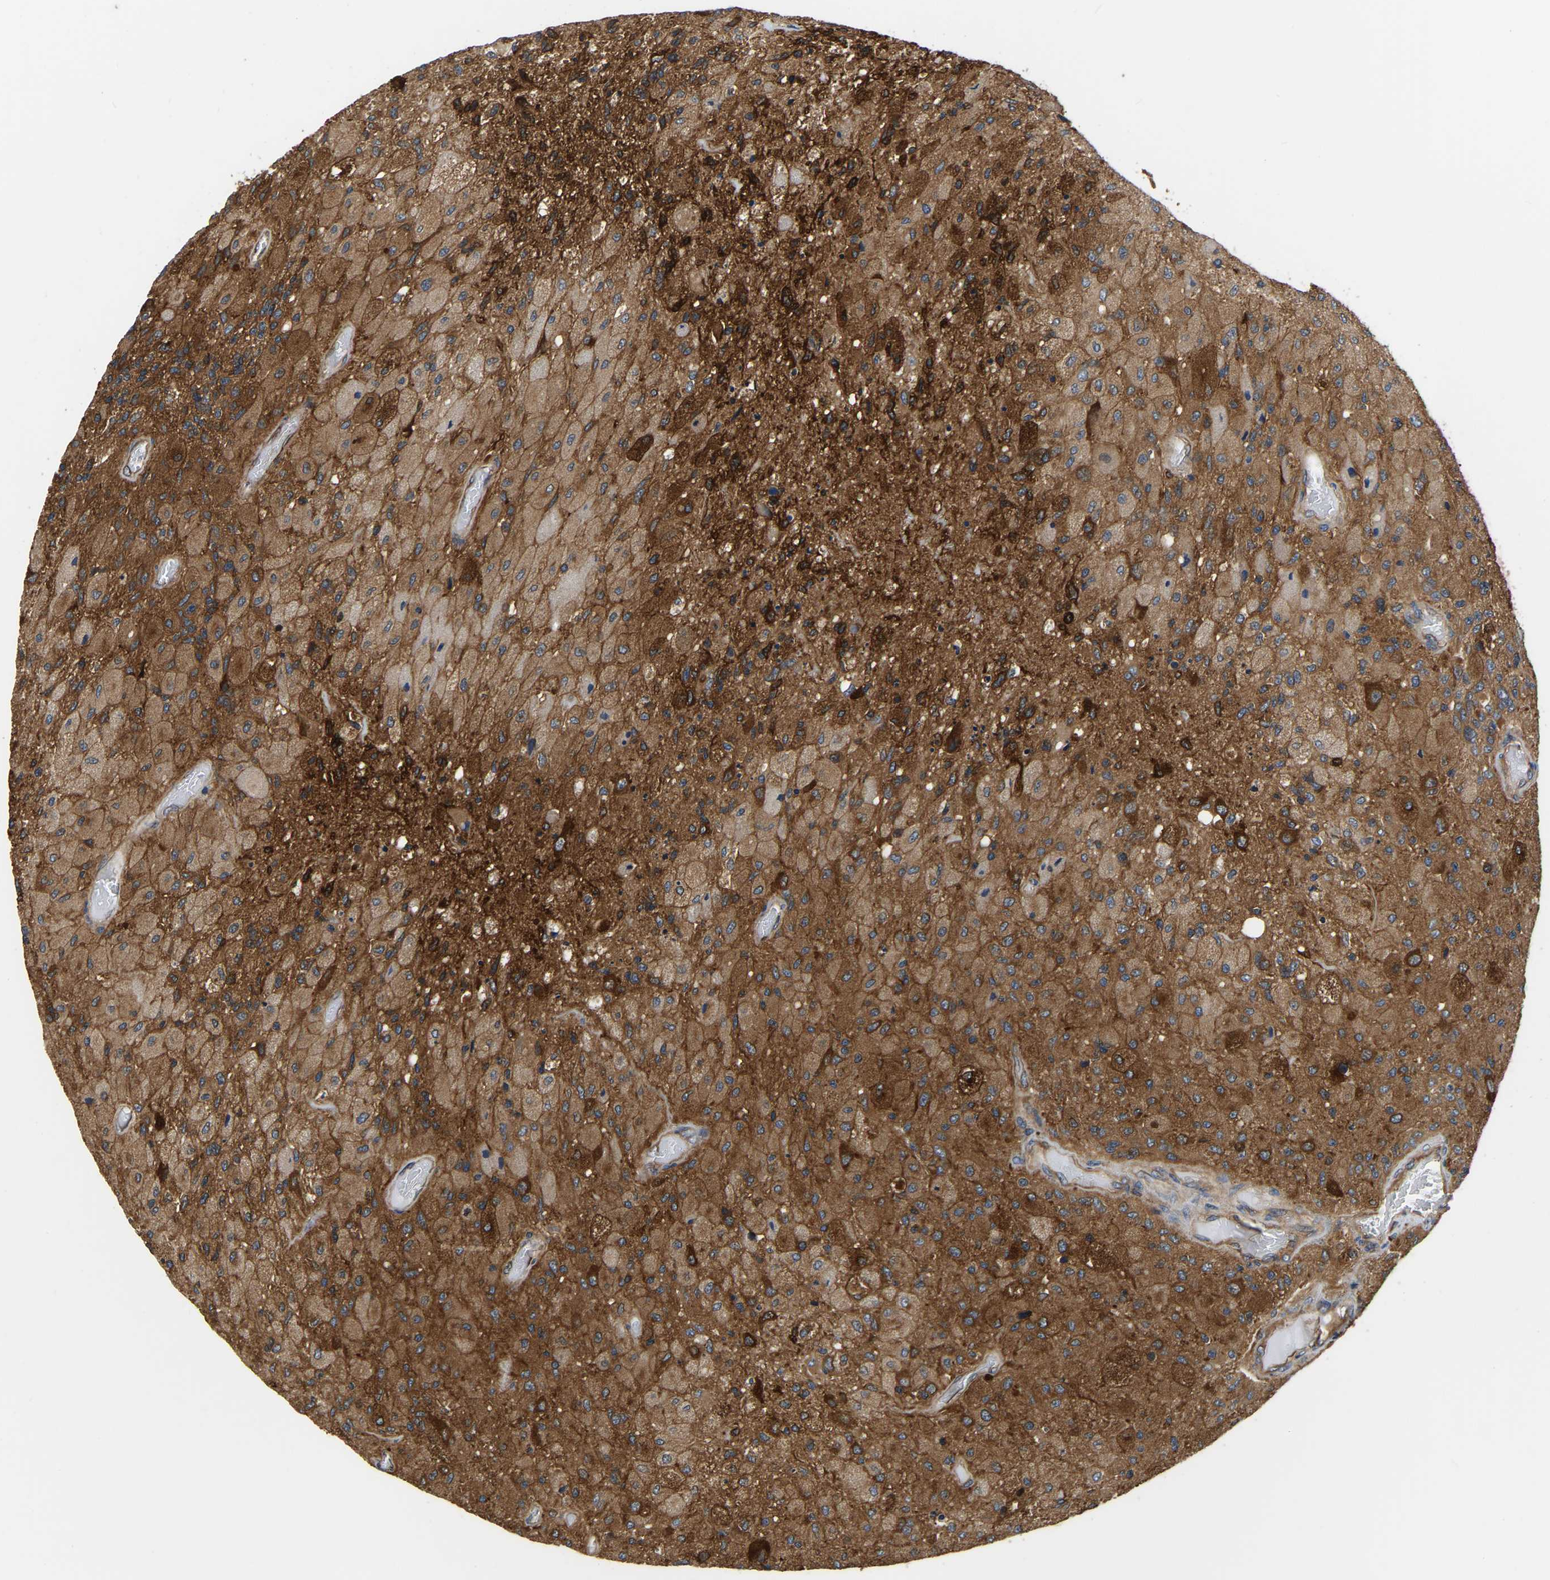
{"staining": {"intensity": "strong", "quantity": ">75%", "location": "cytoplasmic/membranous"}, "tissue": "glioma", "cell_type": "Tumor cells", "image_type": "cancer", "snomed": [{"axis": "morphology", "description": "Normal tissue, NOS"}, {"axis": "morphology", "description": "Glioma, malignant, High grade"}, {"axis": "topography", "description": "Cerebral cortex"}], "caption": "A high amount of strong cytoplasmic/membranous expression is appreciated in about >75% of tumor cells in high-grade glioma (malignant) tissue.", "gene": "GARS1", "patient": {"sex": "male", "age": 77}}